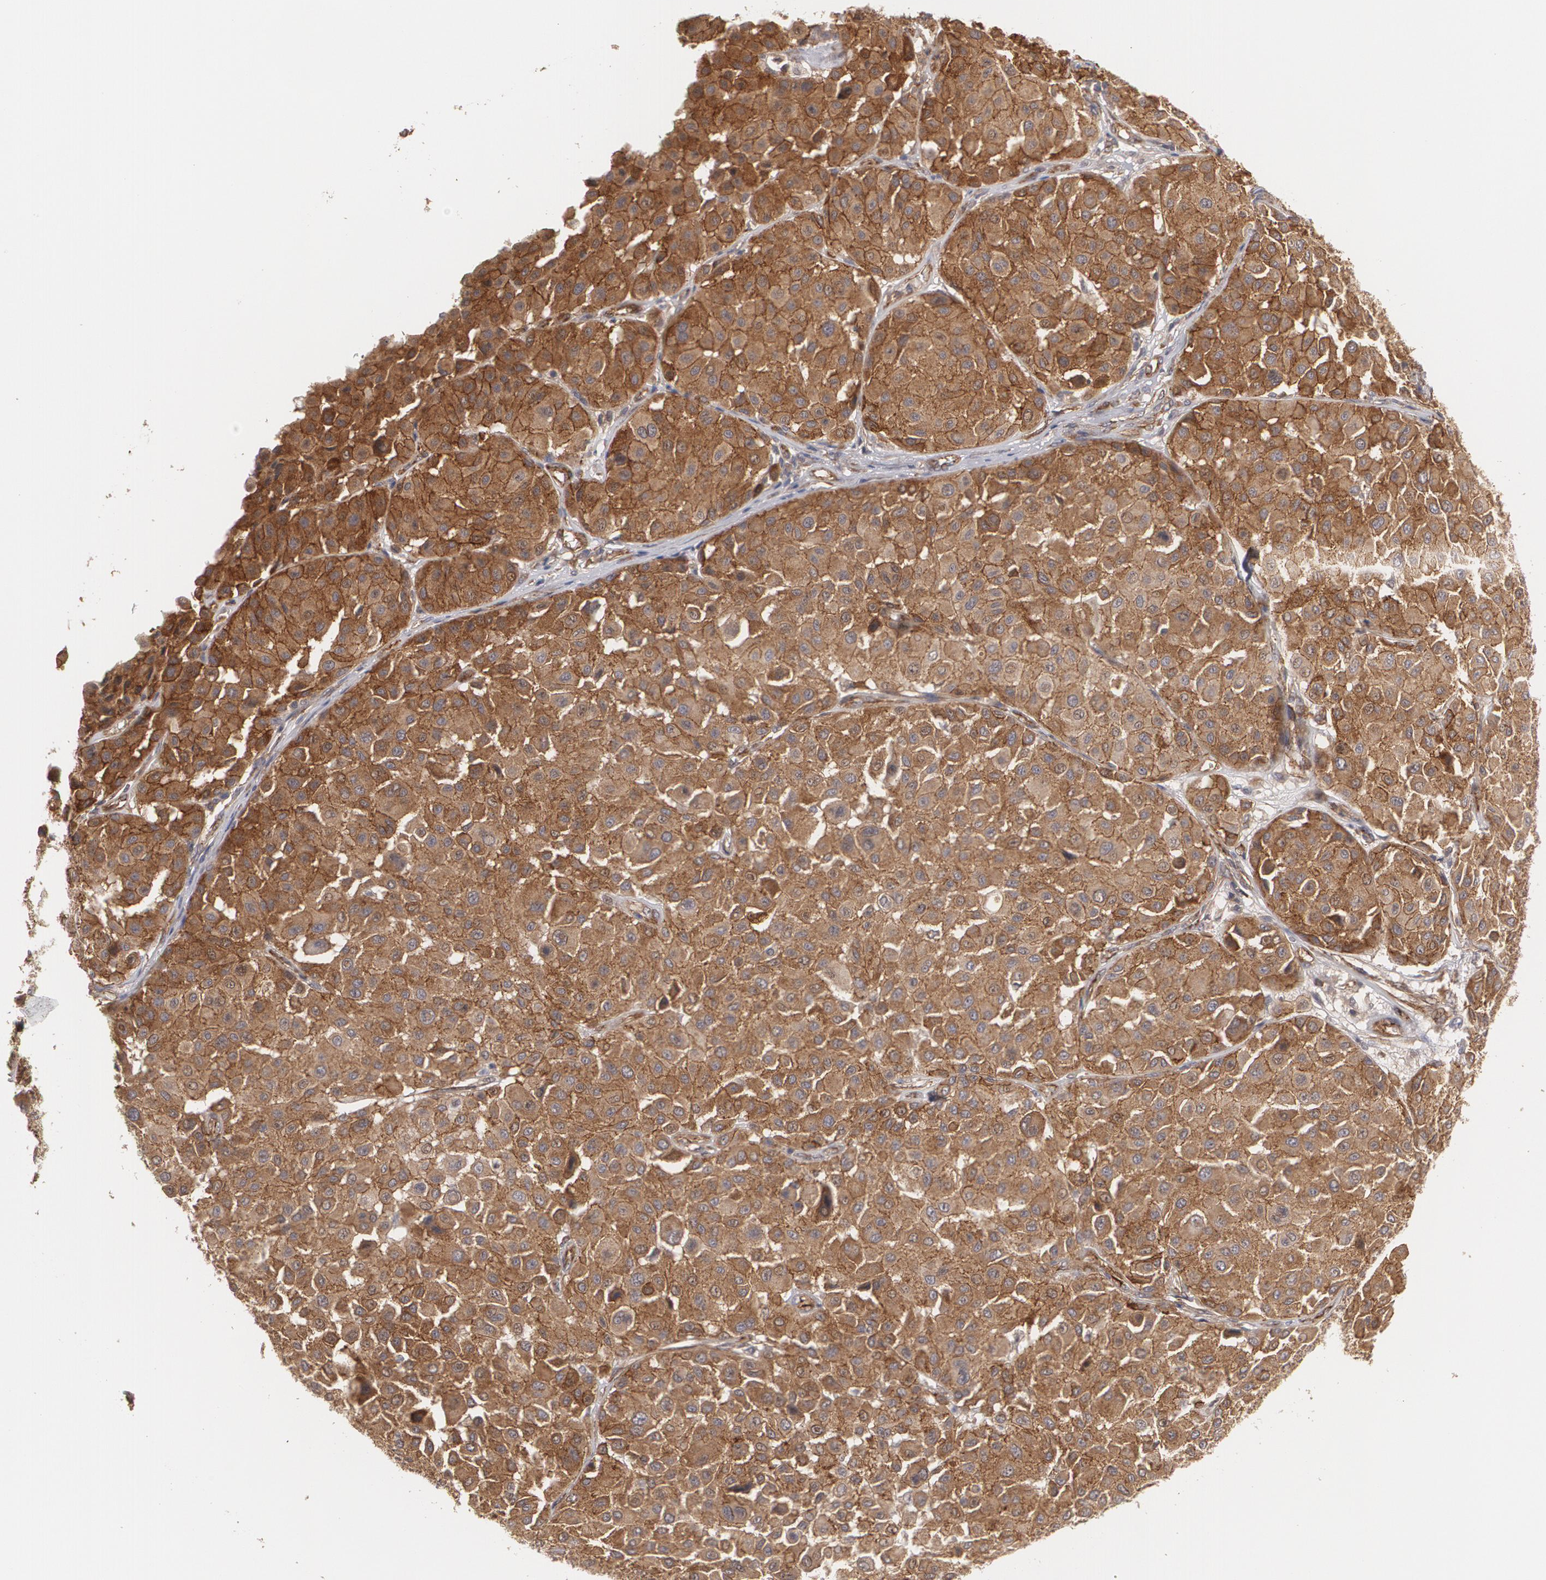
{"staining": {"intensity": "strong", "quantity": ">75%", "location": "cytoplasmic/membranous"}, "tissue": "melanoma", "cell_type": "Tumor cells", "image_type": "cancer", "snomed": [{"axis": "morphology", "description": "Malignant melanoma, Metastatic site"}, {"axis": "topography", "description": "Soft tissue"}], "caption": "A histopathology image showing strong cytoplasmic/membranous staining in approximately >75% of tumor cells in malignant melanoma (metastatic site), as visualized by brown immunohistochemical staining.", "gene": "TJP1", "patient": {"sex": "male", "age": 41}}